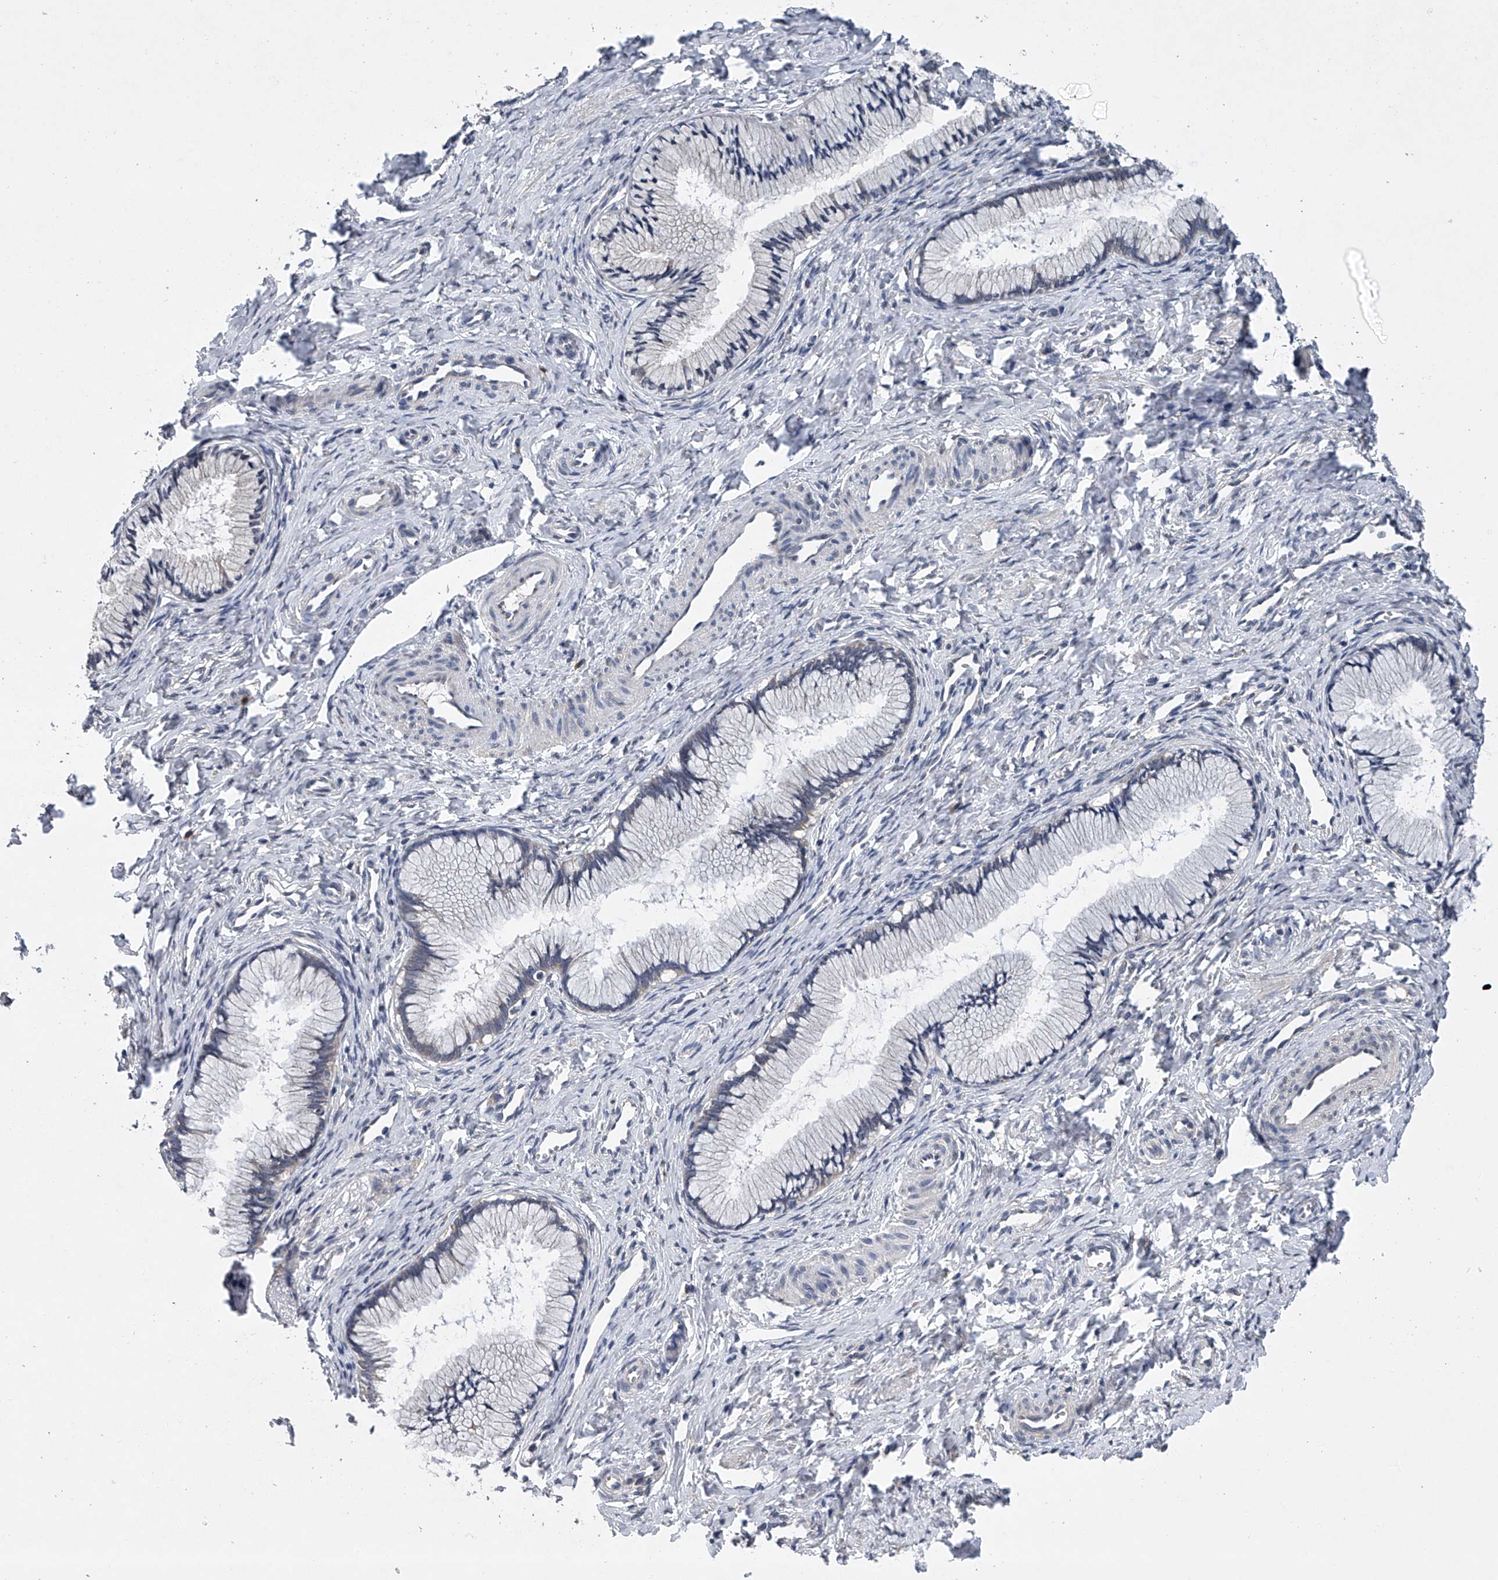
{"staining": {"intensity": "negative", "quantity": "none", "location": "none"}, "tissue": "cervix", "cell_type": "Glandular cells", "image_type": "normal", "snomed": [{"axis": "morphology", "description": "Normal tissue, NOS"}, {"axis": "topography", "description": "Cervix"}], "caption": "An immunohistochemistry image of benign cervix is shown. There is no staining in glandular cells of cervix.", "gene": "RNF5", "patient": {"sex": "female", "age": 27}}